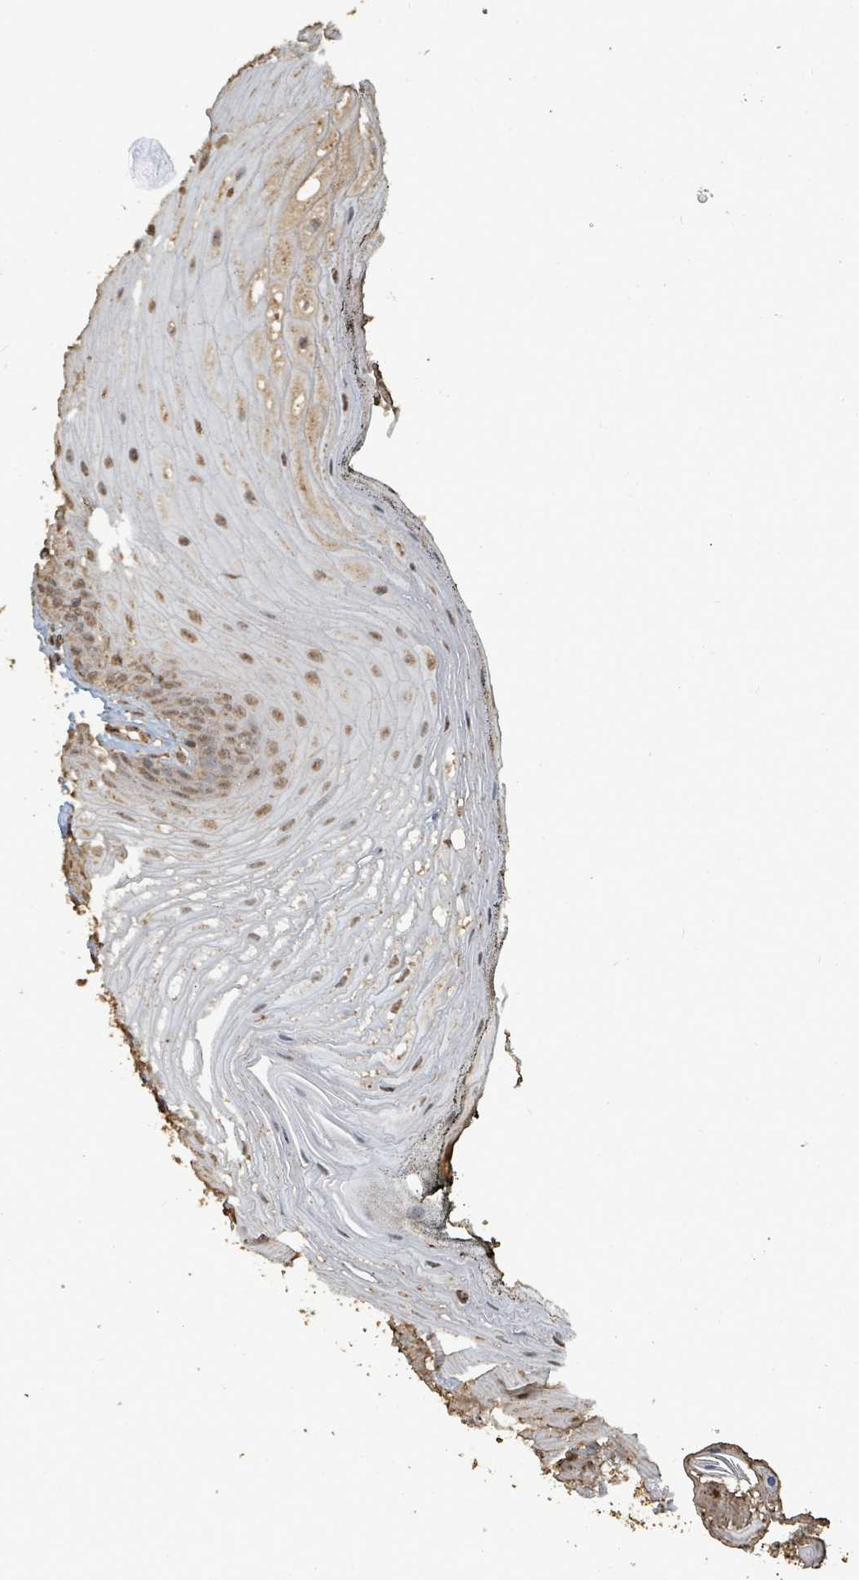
{"staining": {"intensity": "weak", "quantity": "25%-75%", "location": "nuclear"}, "tissue": "oral mucosa", "cell_type": "Squamous epithelial cells", "image_type": "normal", "snomed": [{"axis": "morphology", "description": "Normal tissue, NOS"}, {"axis": "morphology", "description": "Squamous cell carcinoma, NOS"}, {"axis": "topography", "description": "Oral tissue"}, {"axis": "topography", "description": "Head-Neck"}], "caption": "IHC (DAB) staining of unremarkable human oral mucosa demonstrates weak nuclear protein positivity in about 25%-75% of squamous epithelial cells. (DAB (3,3'-diaminobenzidine) IHC, brown staining for protein, blue staining for nuclei).", "gene": "C6orf52", "patient": {"sex": "female", "age": 81}}